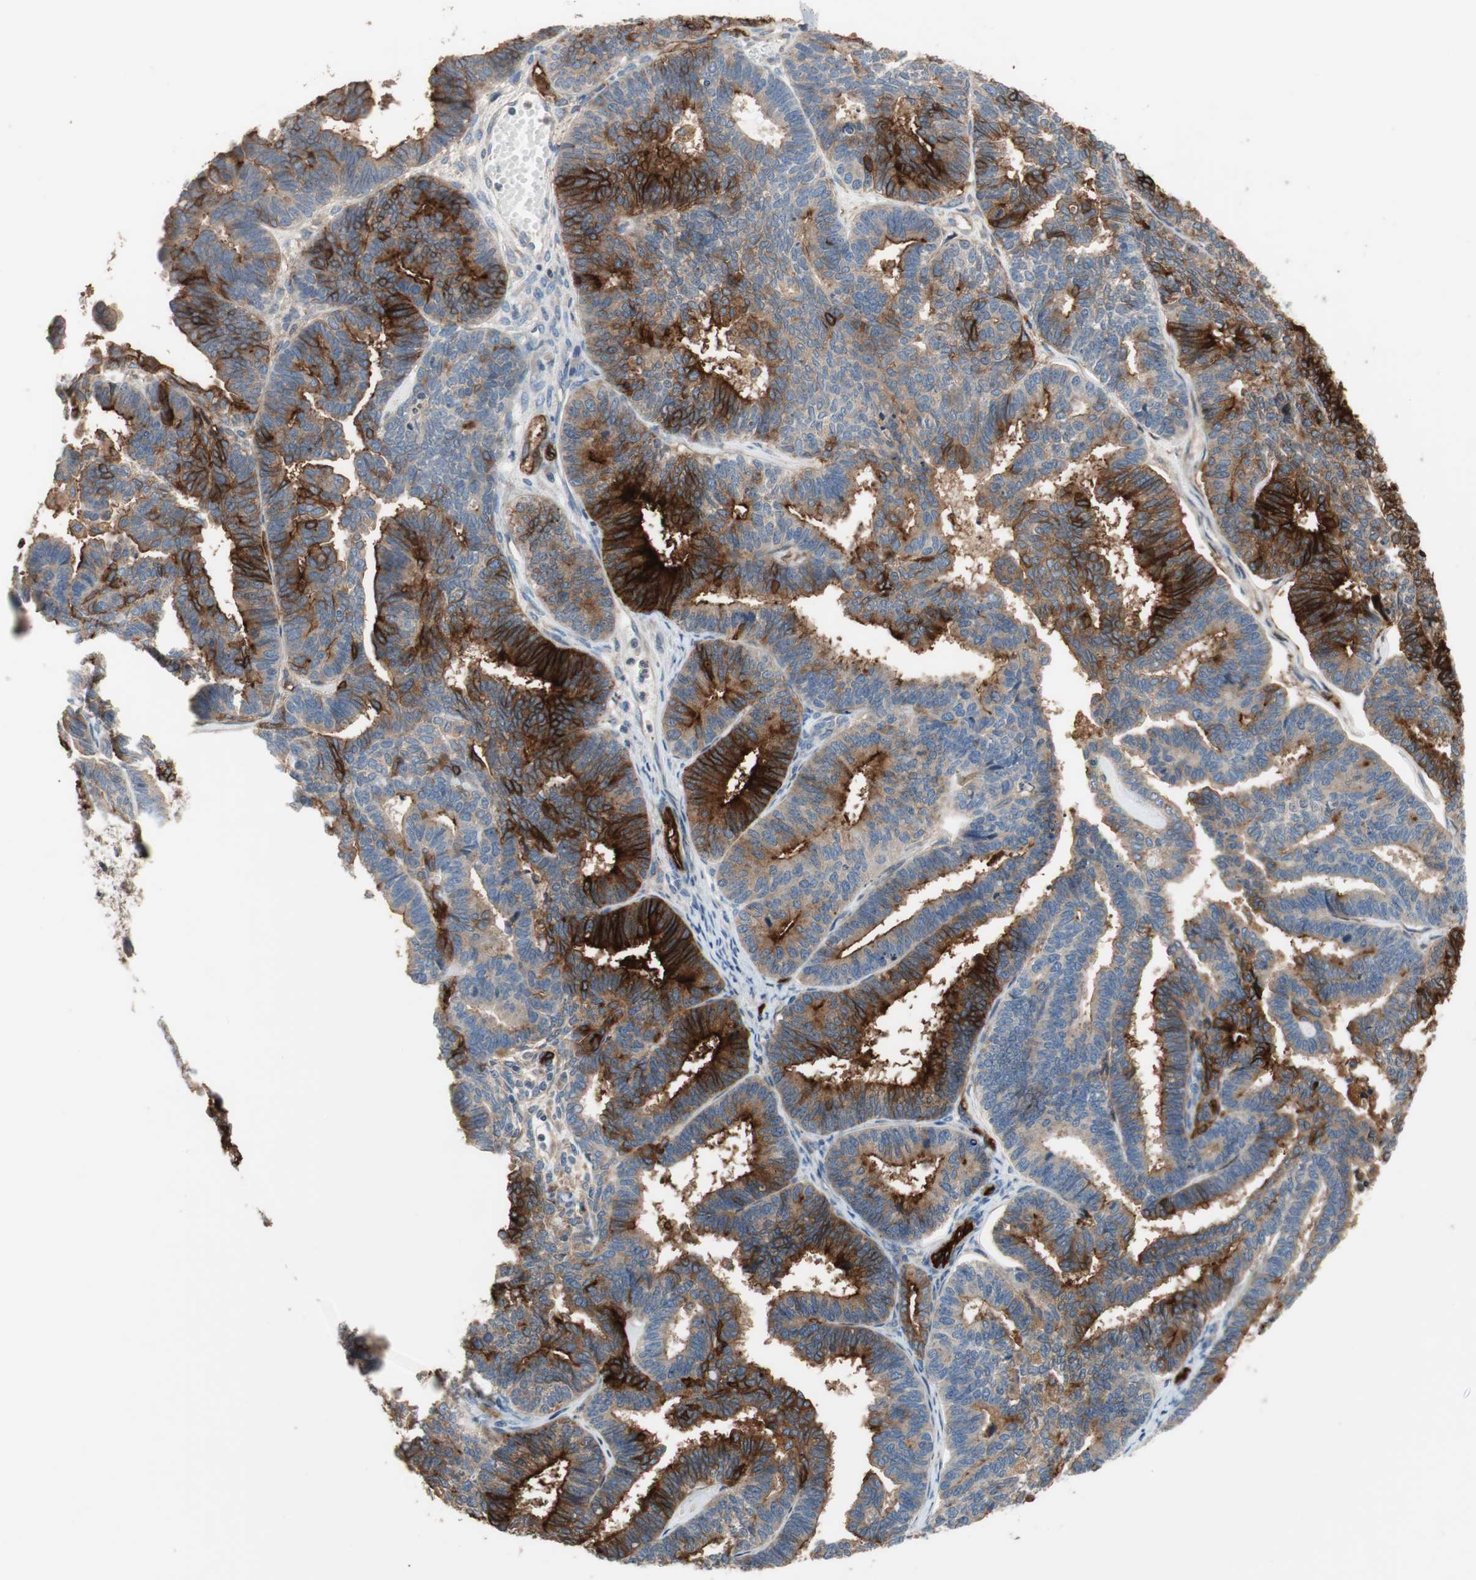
{"staining": {"intensity": "strong", "quantity": "25%-75%", "location": "cytoplasmic/membranous"}, "tissue": "endometrial cancer", "cell_type": "Tumor cells", "image_type": "cancer", "snomed": [{"axis": "morphology", "description": "Adenocarcinoma, NOS"}, {"axis": "topography", "description": "Endometrium"}], "caption": "The immunohistochemical stain labels strong cytoplasmic/membranous positivity in tumor cells of adenocarcinoma (endometrial) tissue.", "gene": "ALPL", "patient": {"sex": "female", "age": 70}}